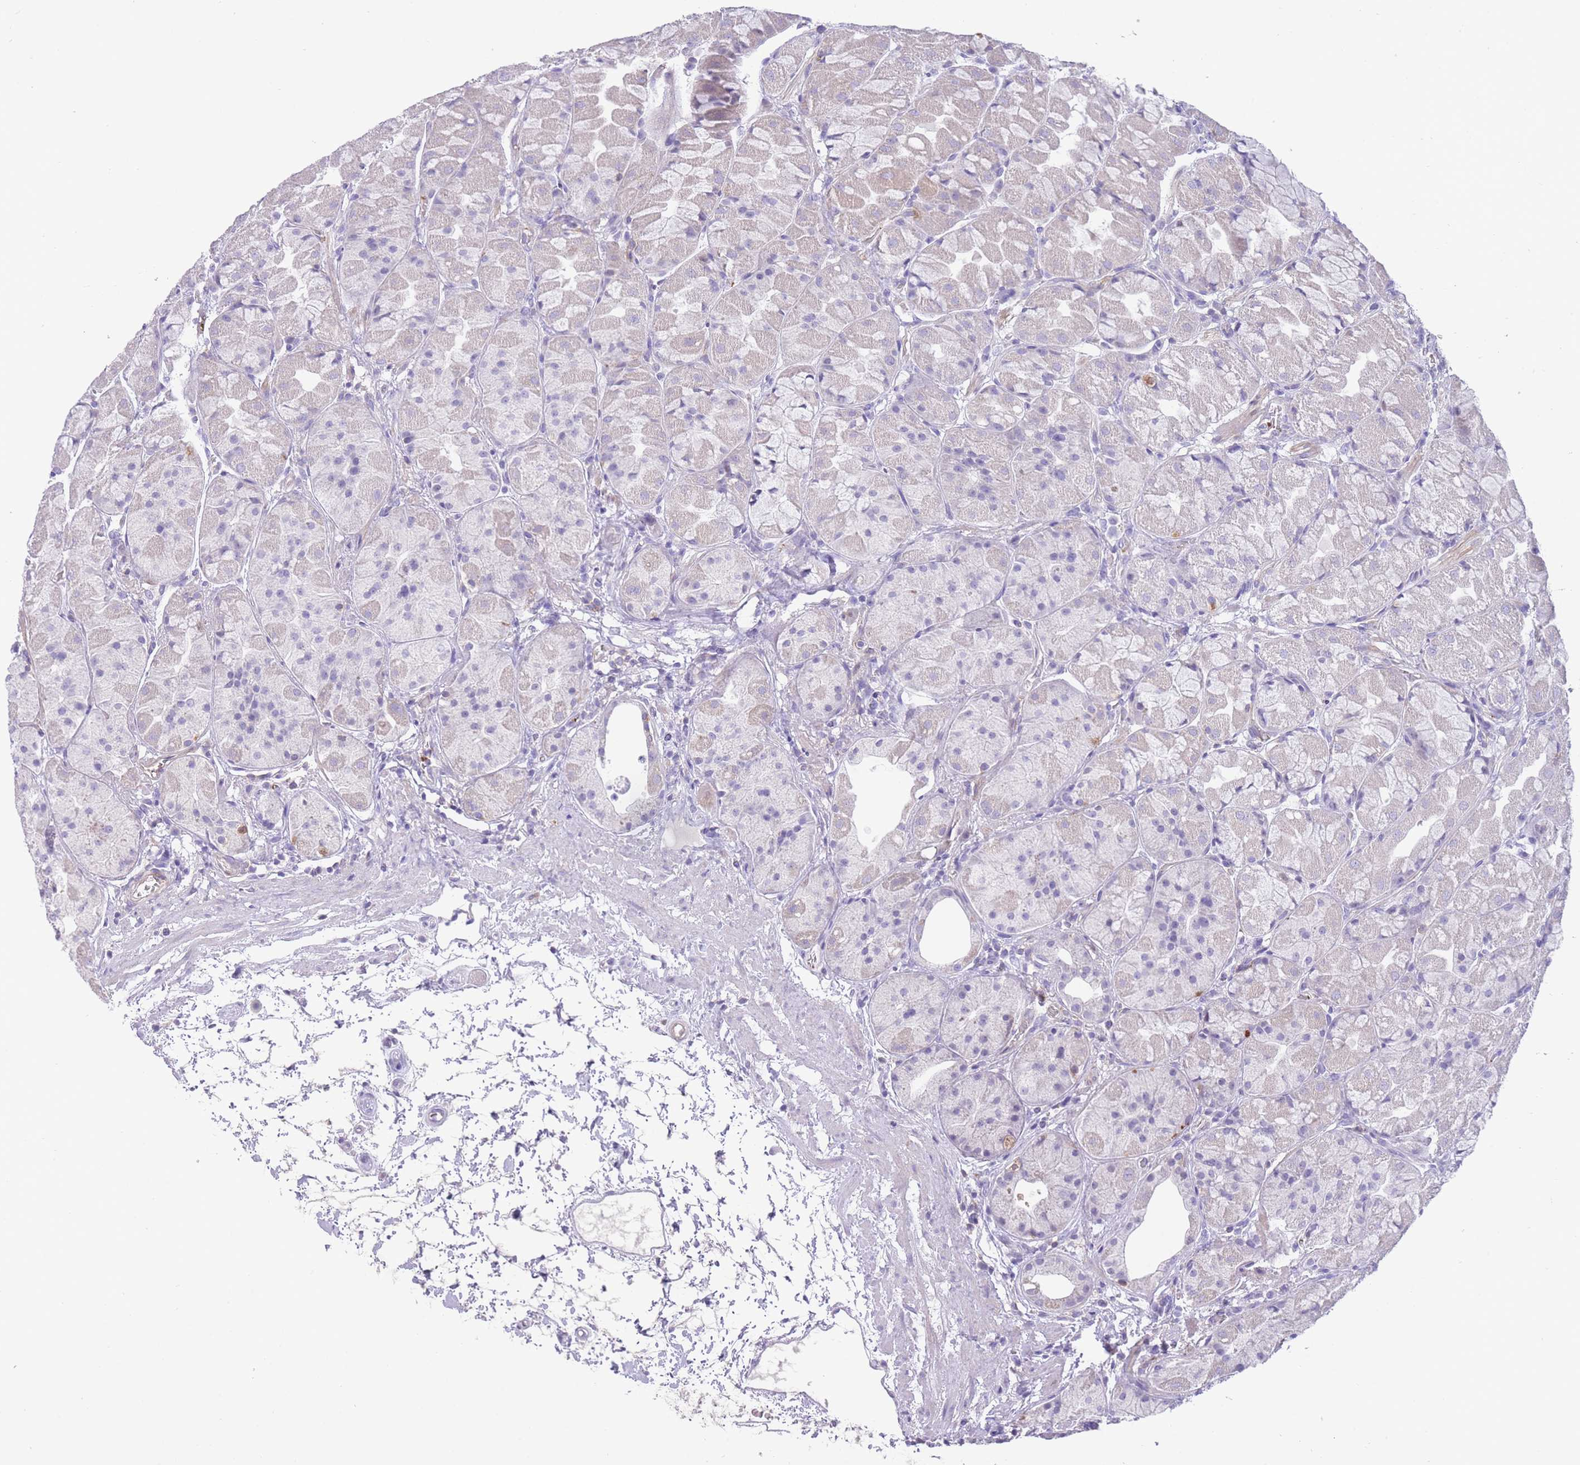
{"staining": {"intensity": "weak", "quantity": "<25%", "location": "cytoplasmic/membranous"}, "tissue": "stomach", "cell_type": "Glandular cells", "image_type": "normal", "snomed": [{"axis": "morphology", "description": "Normal tissue, NOS"}, {"axis": "topography", "description": "Stomach"}], "caption": "This is an IHC micrograph of benign human stomach. There is no positivity in glandular cells.", "gene": "ENSG00000289258", "patient": {"sex": "male", "age": 57}}